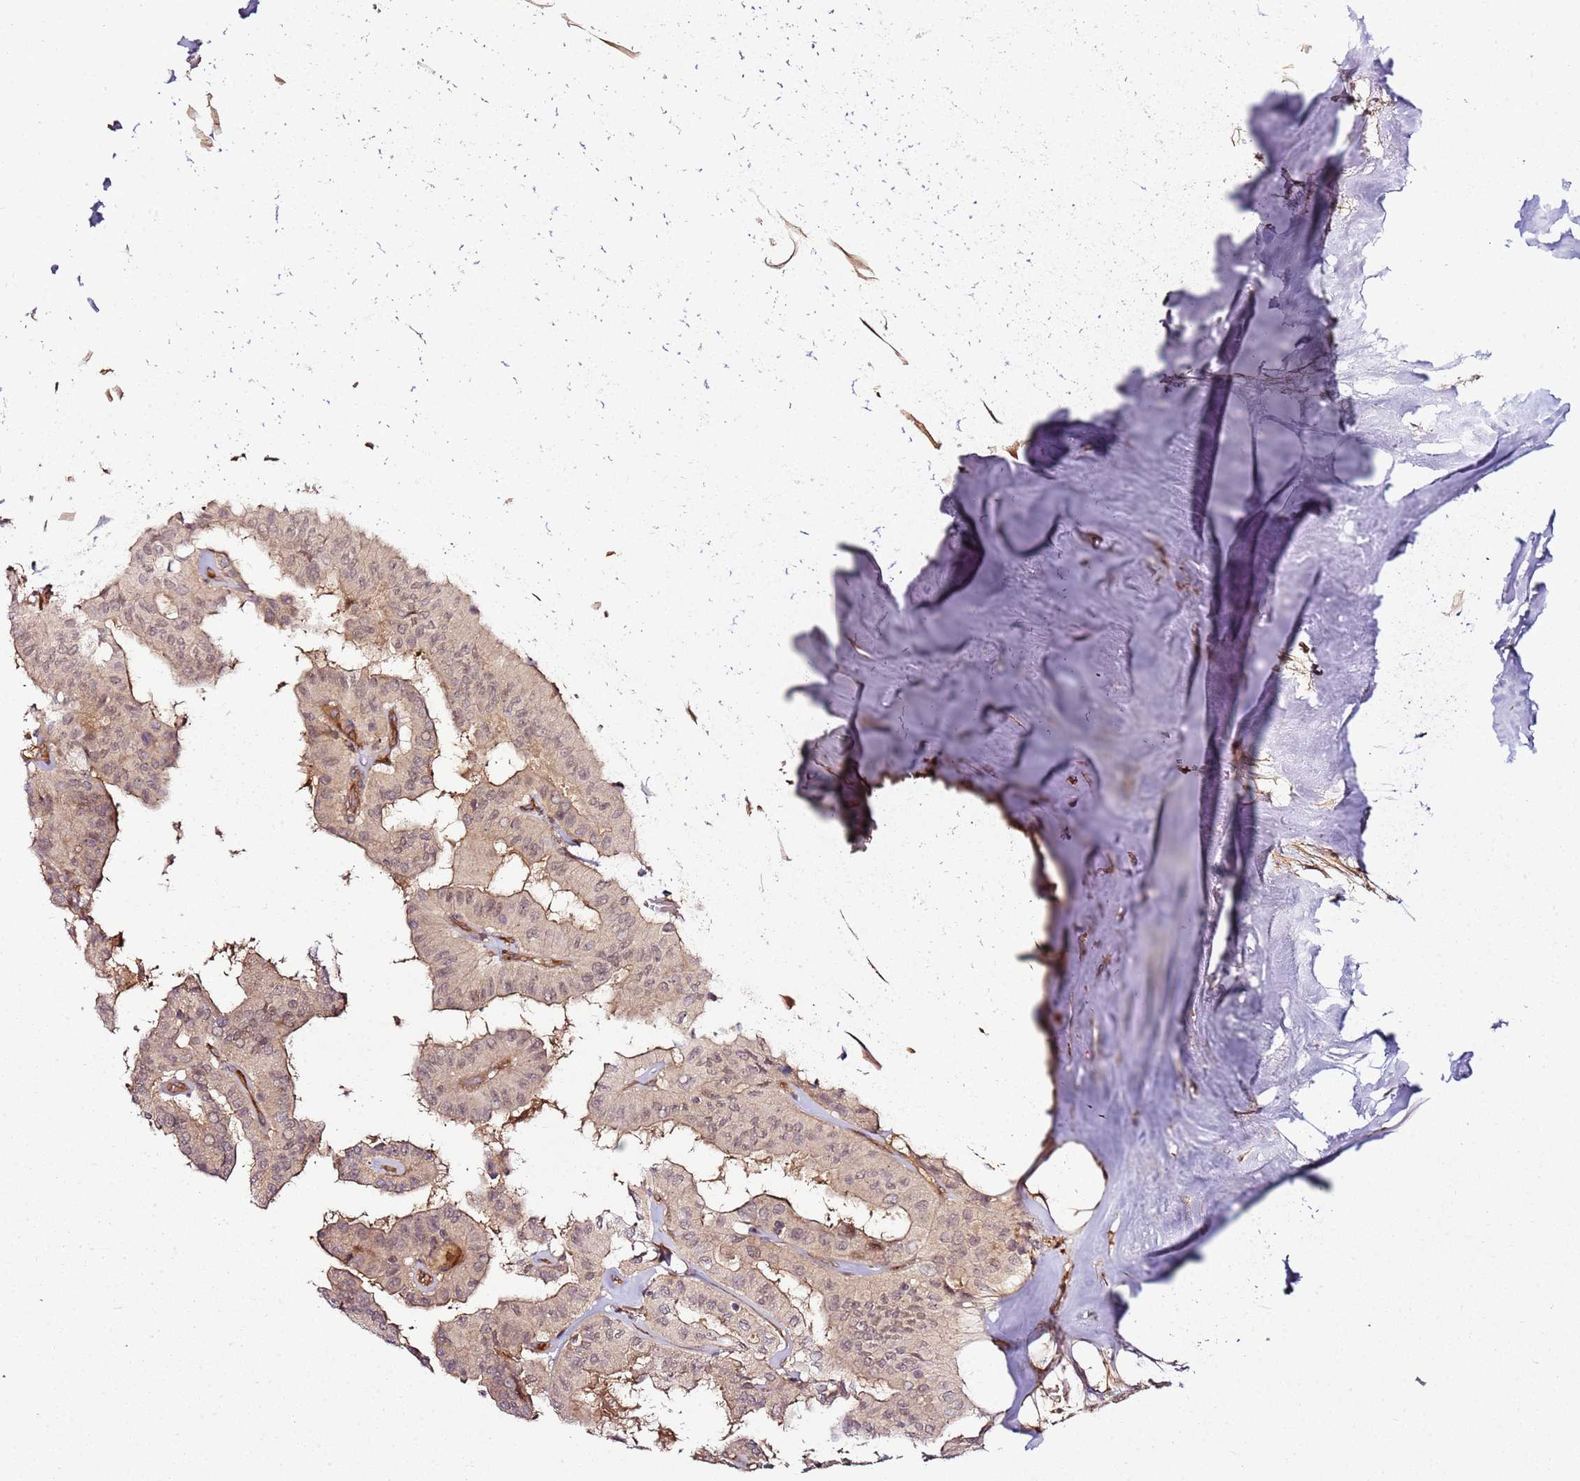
{"staining": {"intensity": "weak", "quantity": "<25%", "location": "cytoplasmic/membranous"}, "tissue": "thyroid cancer", "cell_type": "Tumor cells", "image_type": "cancer", "snomed": [{"axis": "morphology", "description": "Papillary adenocarcinoma, NOS"}, {"axis": "topography", "description": "Thyroid gland"}], "caption": "This is a image of immunohistochemistry (IHC) staining of thyroid cancer, which shows no positivity in tumor cells.", "gene": "CCNYL1", "patient": {"sex": "female", "age": 59}}